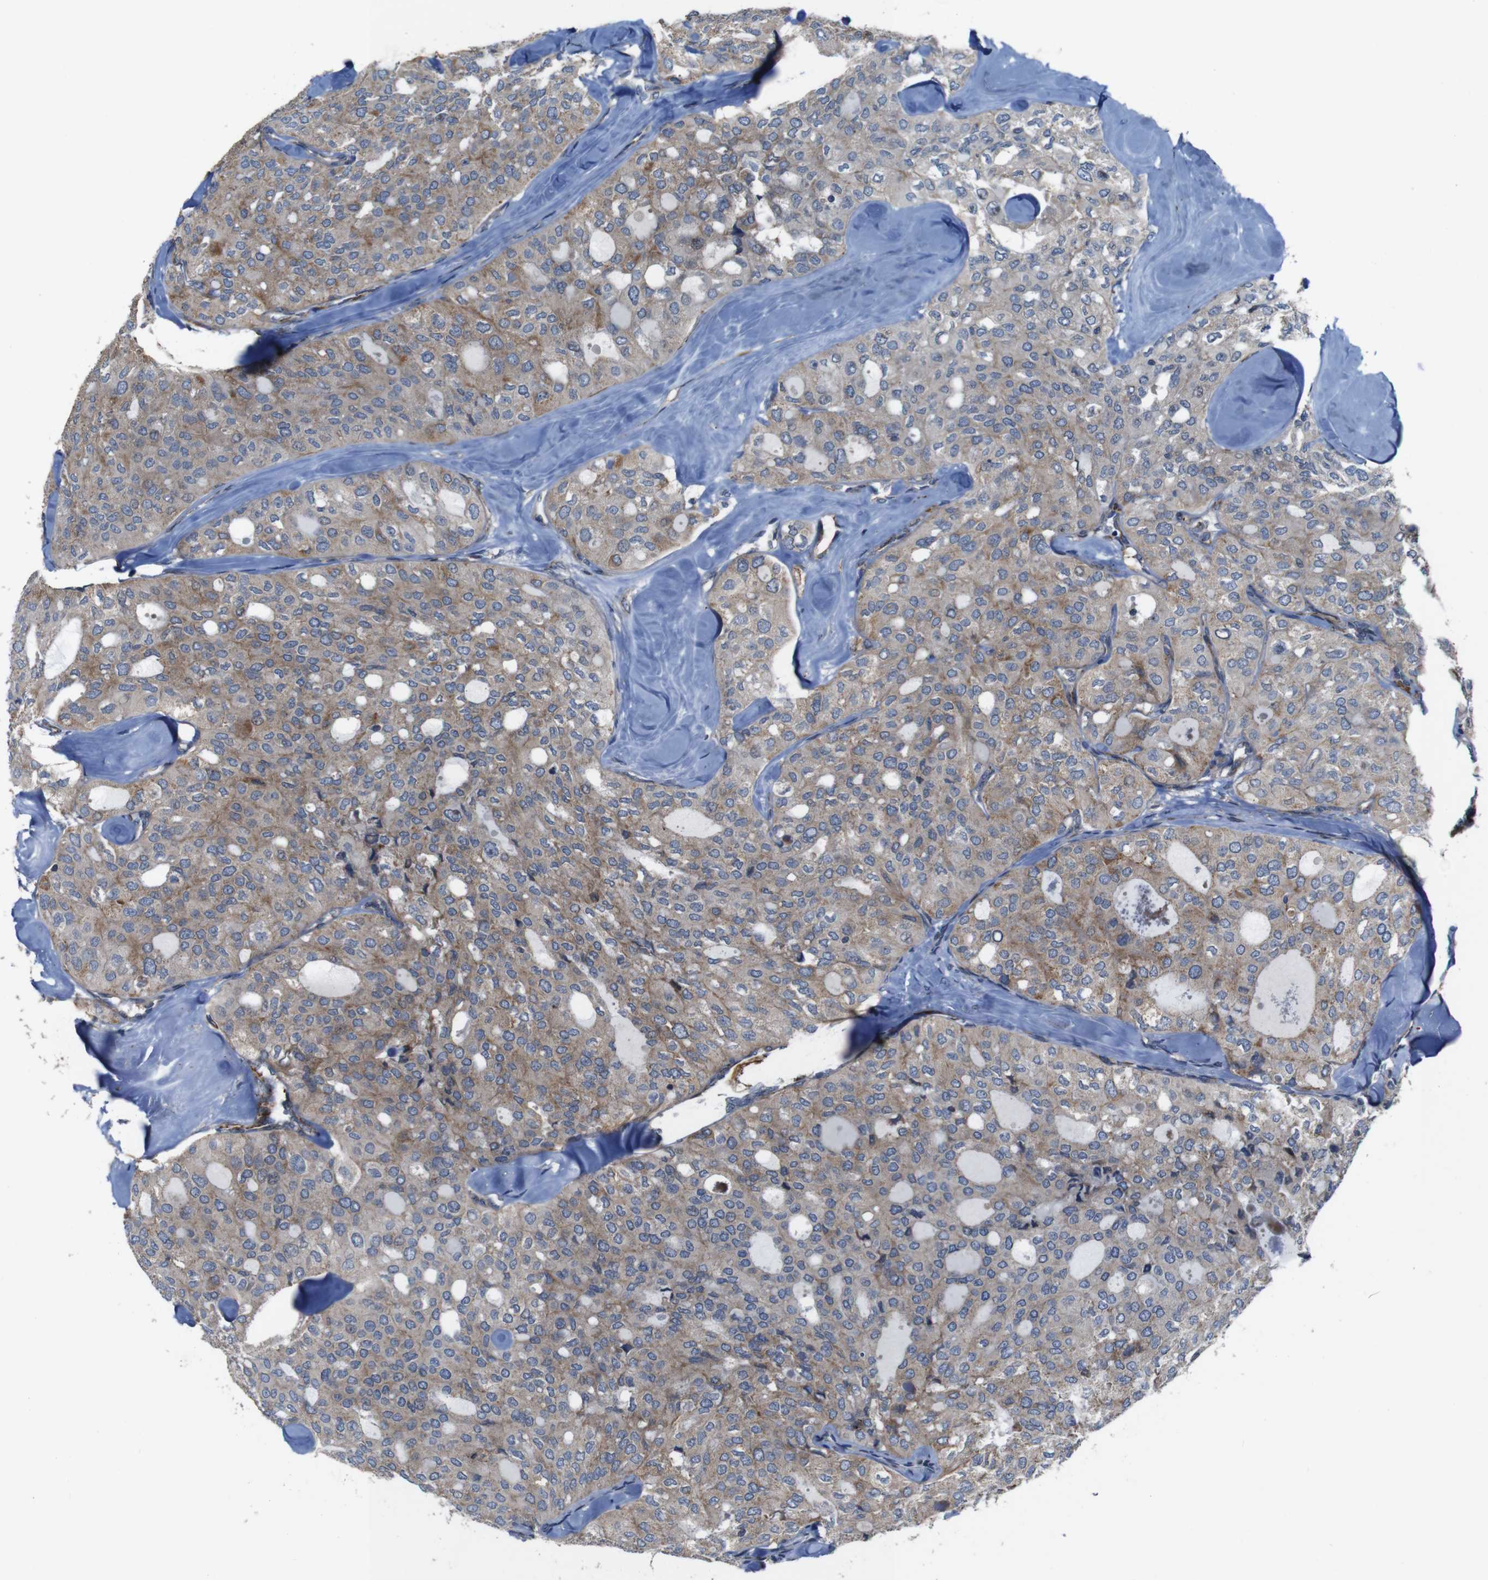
{"staining": {"intensity": "moderate", "quantity": "<25%", "location": "cytoplasmic/membranous"}, "tissue": "thyroid cancer", "cell_type": "Tumor cells", "image_type": "cancer", "snomed": [{"axis": "morphology", "description": "Follicular adenoma carcinoma, NOS"}, {"axis": "topography", "description": "Thyroid gland"}], "caption": "Brown immunohistochemical staining in human follicular adenoma carcinoma (thyroid) demonstrates moderate cytoplasmic/membranous expression in approximately <25% of tumor cells. The protein is stained brown, and the nuclei are stained in blue (DAB (3,3'-diaminobenzidine) IHC with brightfield microscopy, high magnification).", "gene": "GGT7", "patient": {"sex": "male", "age": 75}}